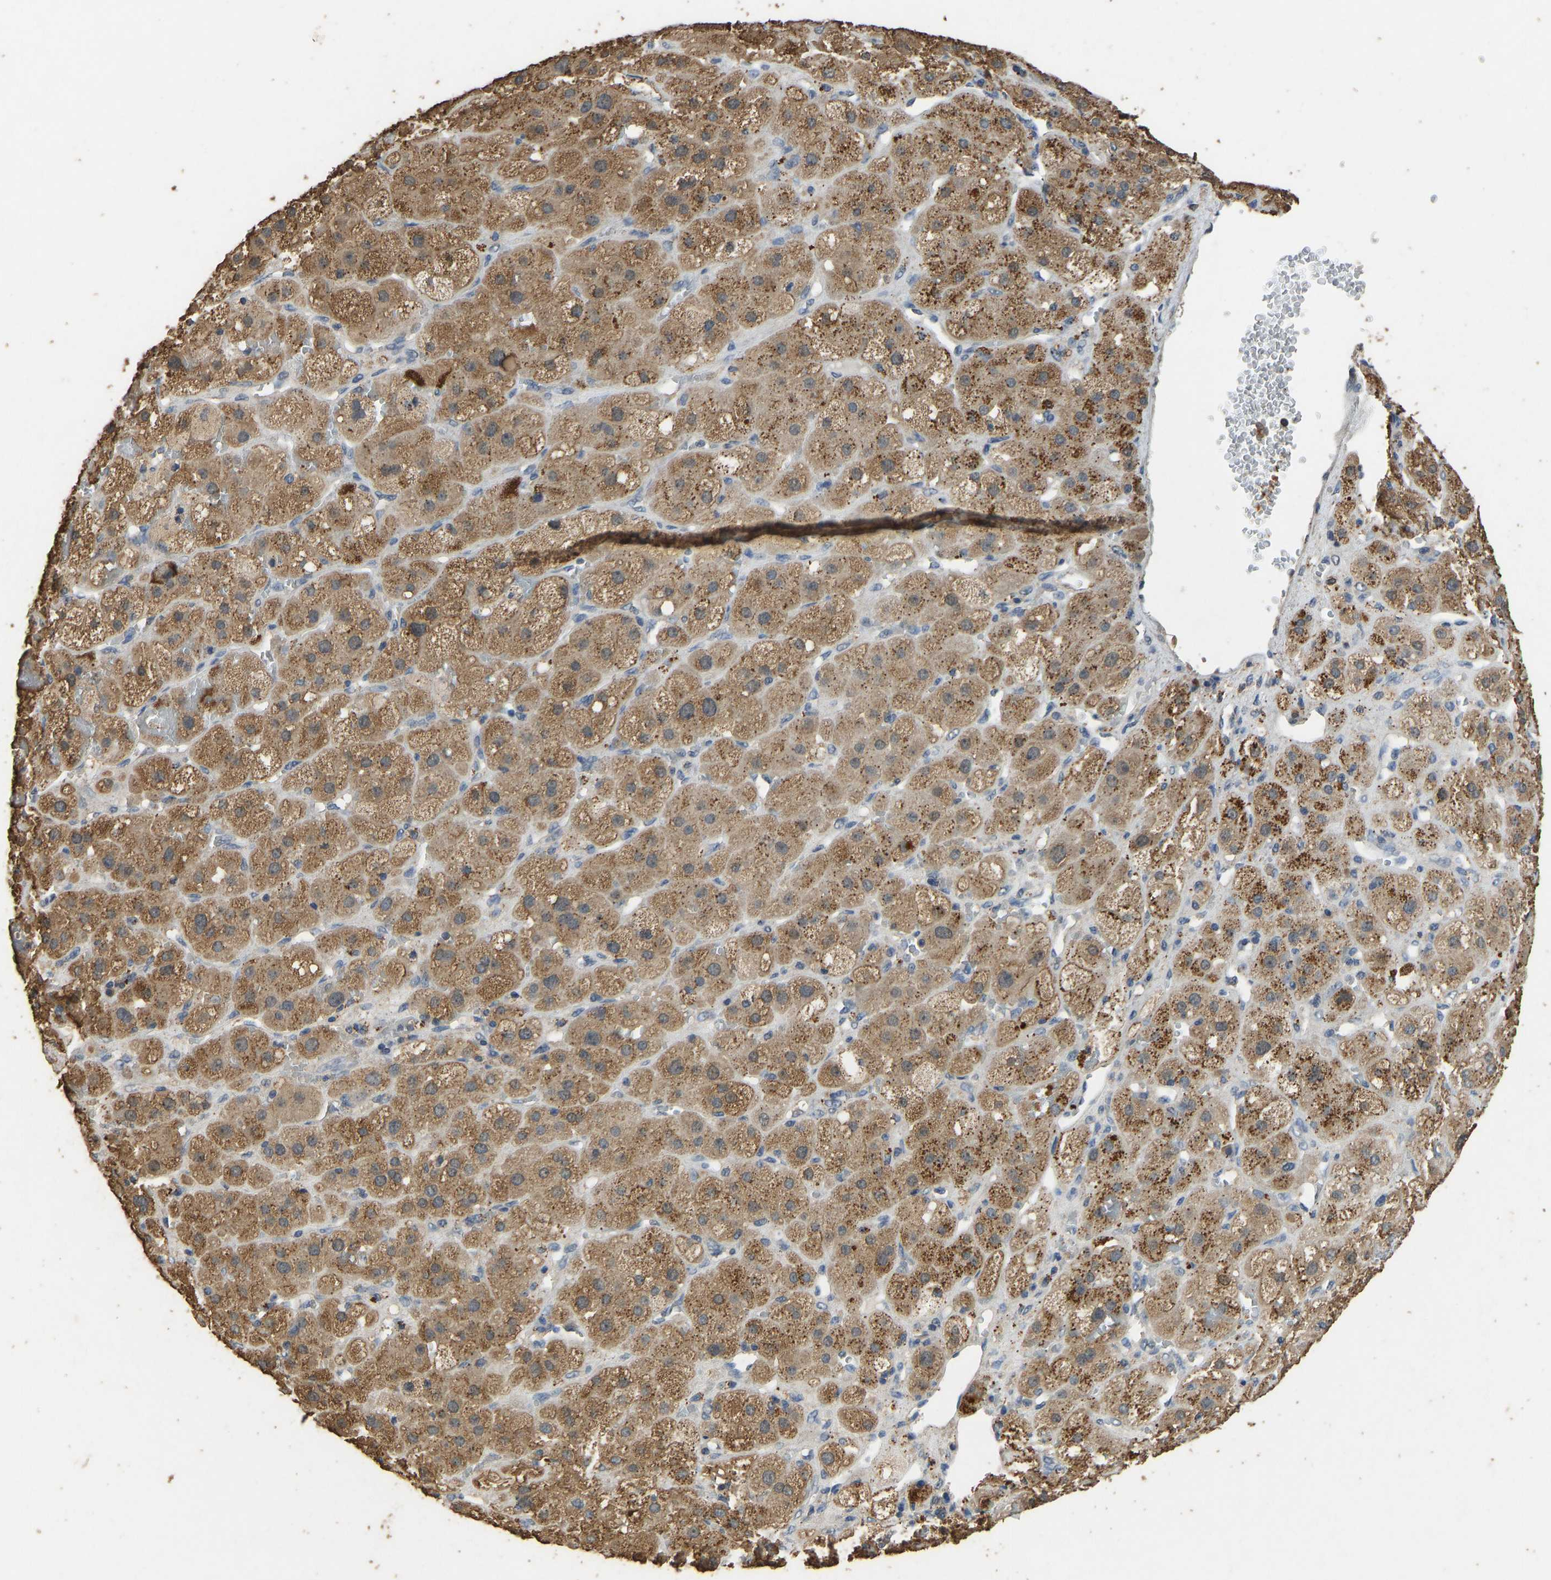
{"staining": {"intensity": "moderate", "quantity": ">75%", "location": "cytoplasmic/membranous"}, "tissue": "adrenal gland", "cell_type": "Glandular cells", "image_type": "normal", "snomed": [{"axis": "morphology", "description": "Normal tissue, NOS"}, {"axis": "topography", "description": "Adrenal gland"}], "caption": "Immunohistochemical staining of normal adrenal gland exhibits >75% levels of moderate cytoplasmic/membranous protein expression in about >75% of glandular cells.", "gene": "CIDEC", "patient": {"sex": "female", "age": 47}}